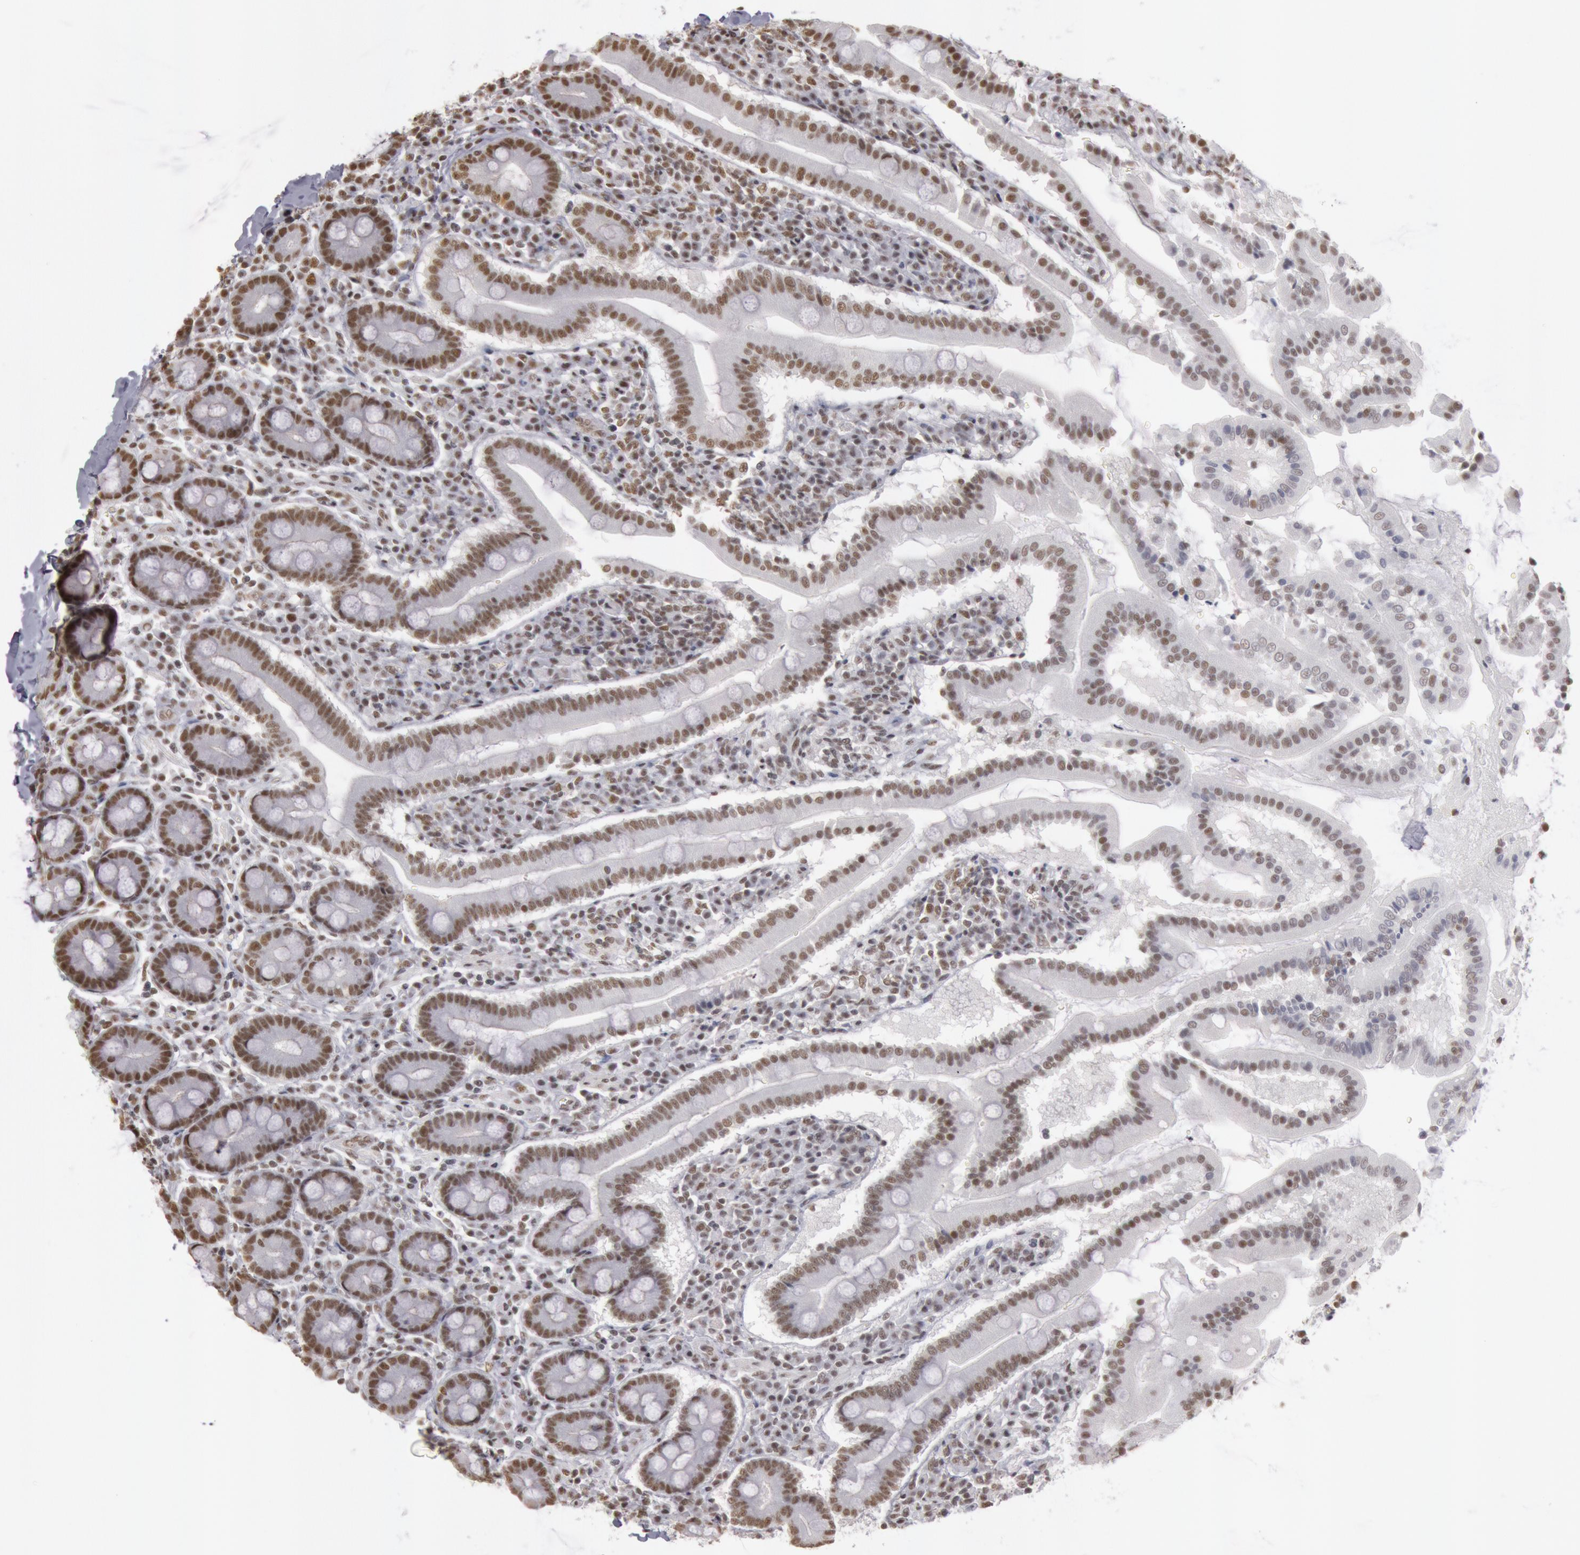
{"staining": {"intensity": "moderate", "quantity": ">75%", "location": "nuclear"}, "tissue": "duodenum", "cell_type": "Glandular cells", "image_type": "normal", "snomed": [{"axis": "morphology", "description": "Normal tissue, NOS"}, {"axis": "topography", "description": "Duodenum"}], "caption": "Brown immunohistochemical staining in normal human duodenum exhibits moderate nuclear positivity in approximately >75% of glandular cells. Nuclei are stained in blue.", "gene": "ESS2", "patient": {"sex": "male", "age": 50}}